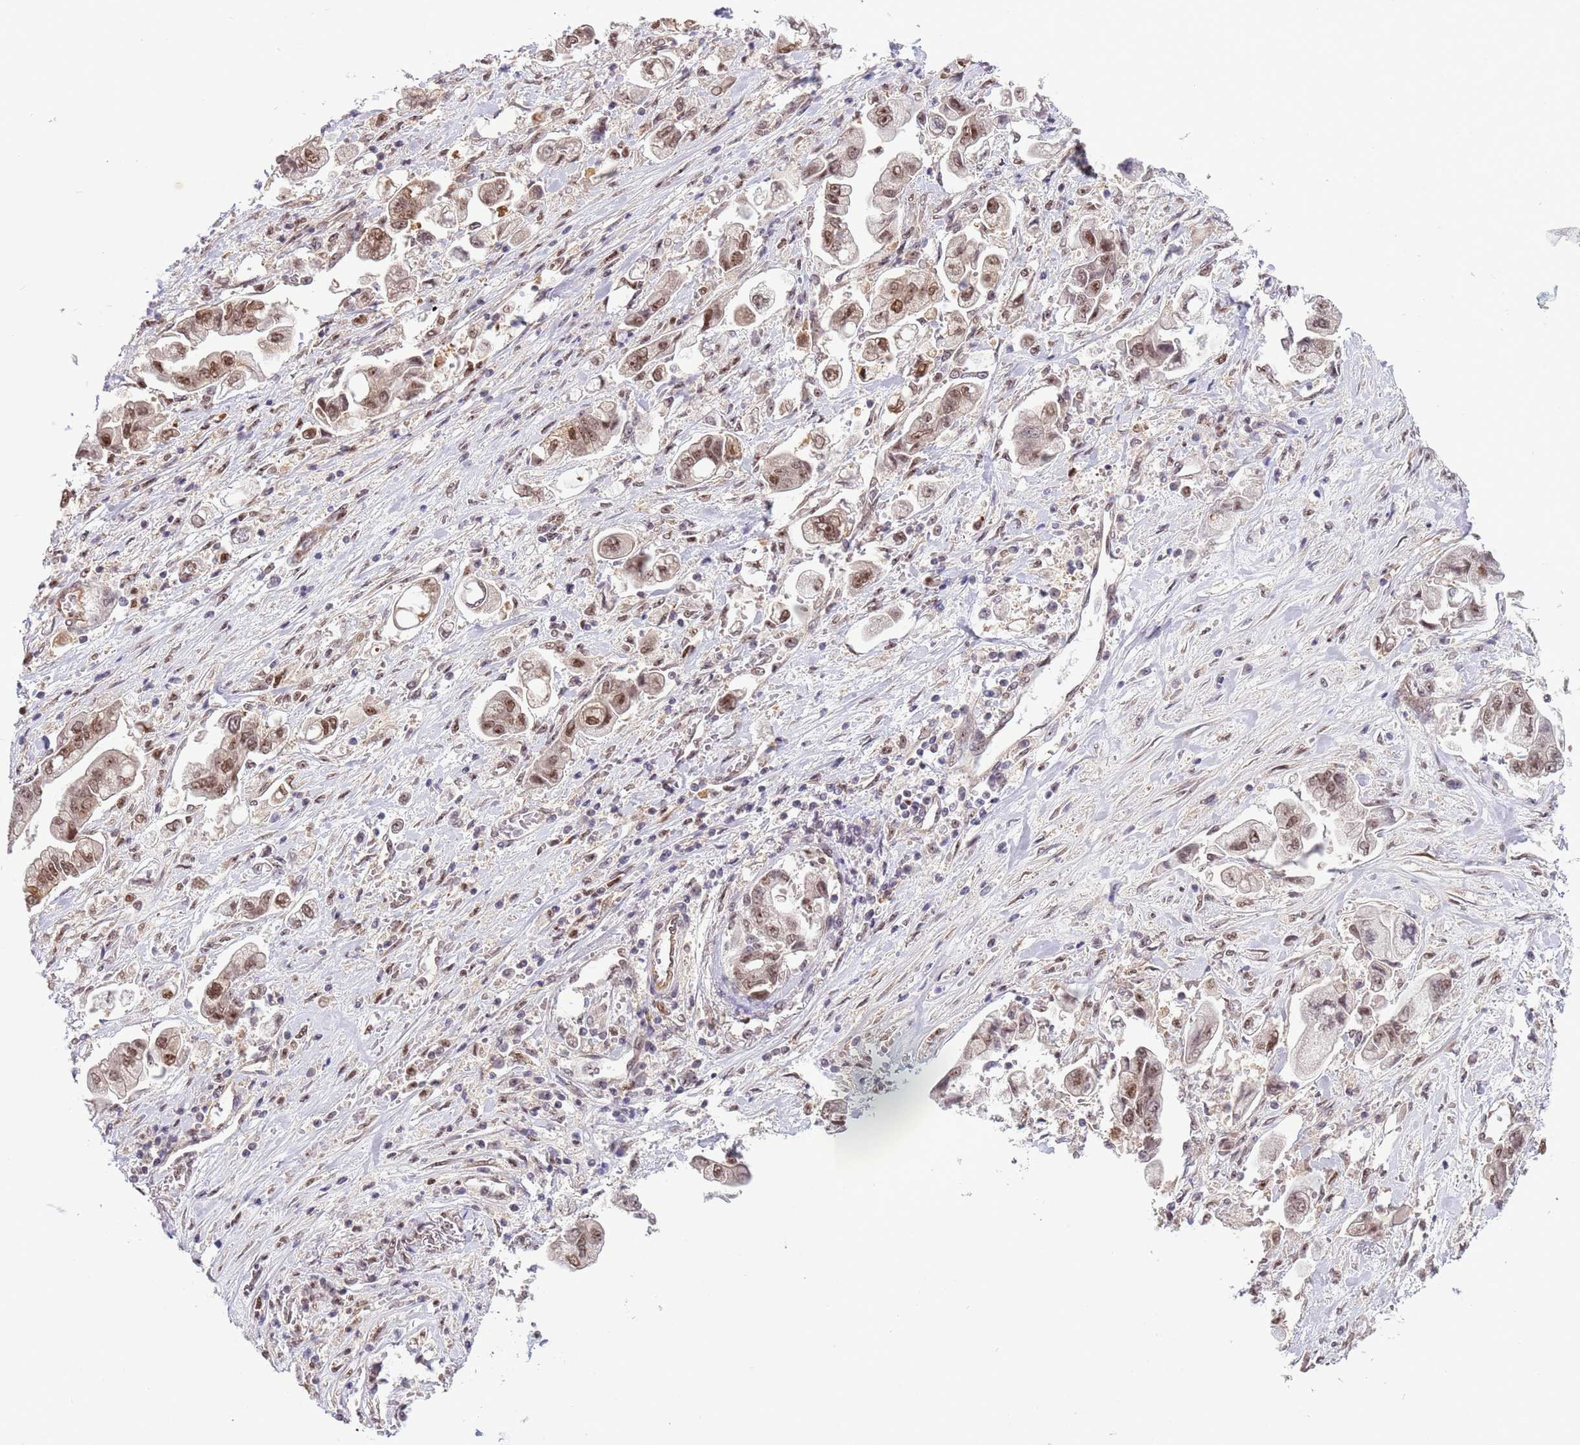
{"staining": {"intensity": "moderate", "quantity": ">75%", "location": "nuclear"}, "tissue": "stomach cancer", "cell_type": "Tumor cells", "image_type": "cancer", "snomed": [{"axis": "morphology", "description": "Adenocarcinoma, NOS"}, {"axis": "topography", "description": "Stomach"}], "caption": "Stomach adenocarcinoma stained with a protein marker demonstrates moderate staining in tumor cells.", "gene": "PRPF6", "patient": {"sex": "male", "age": 62}}